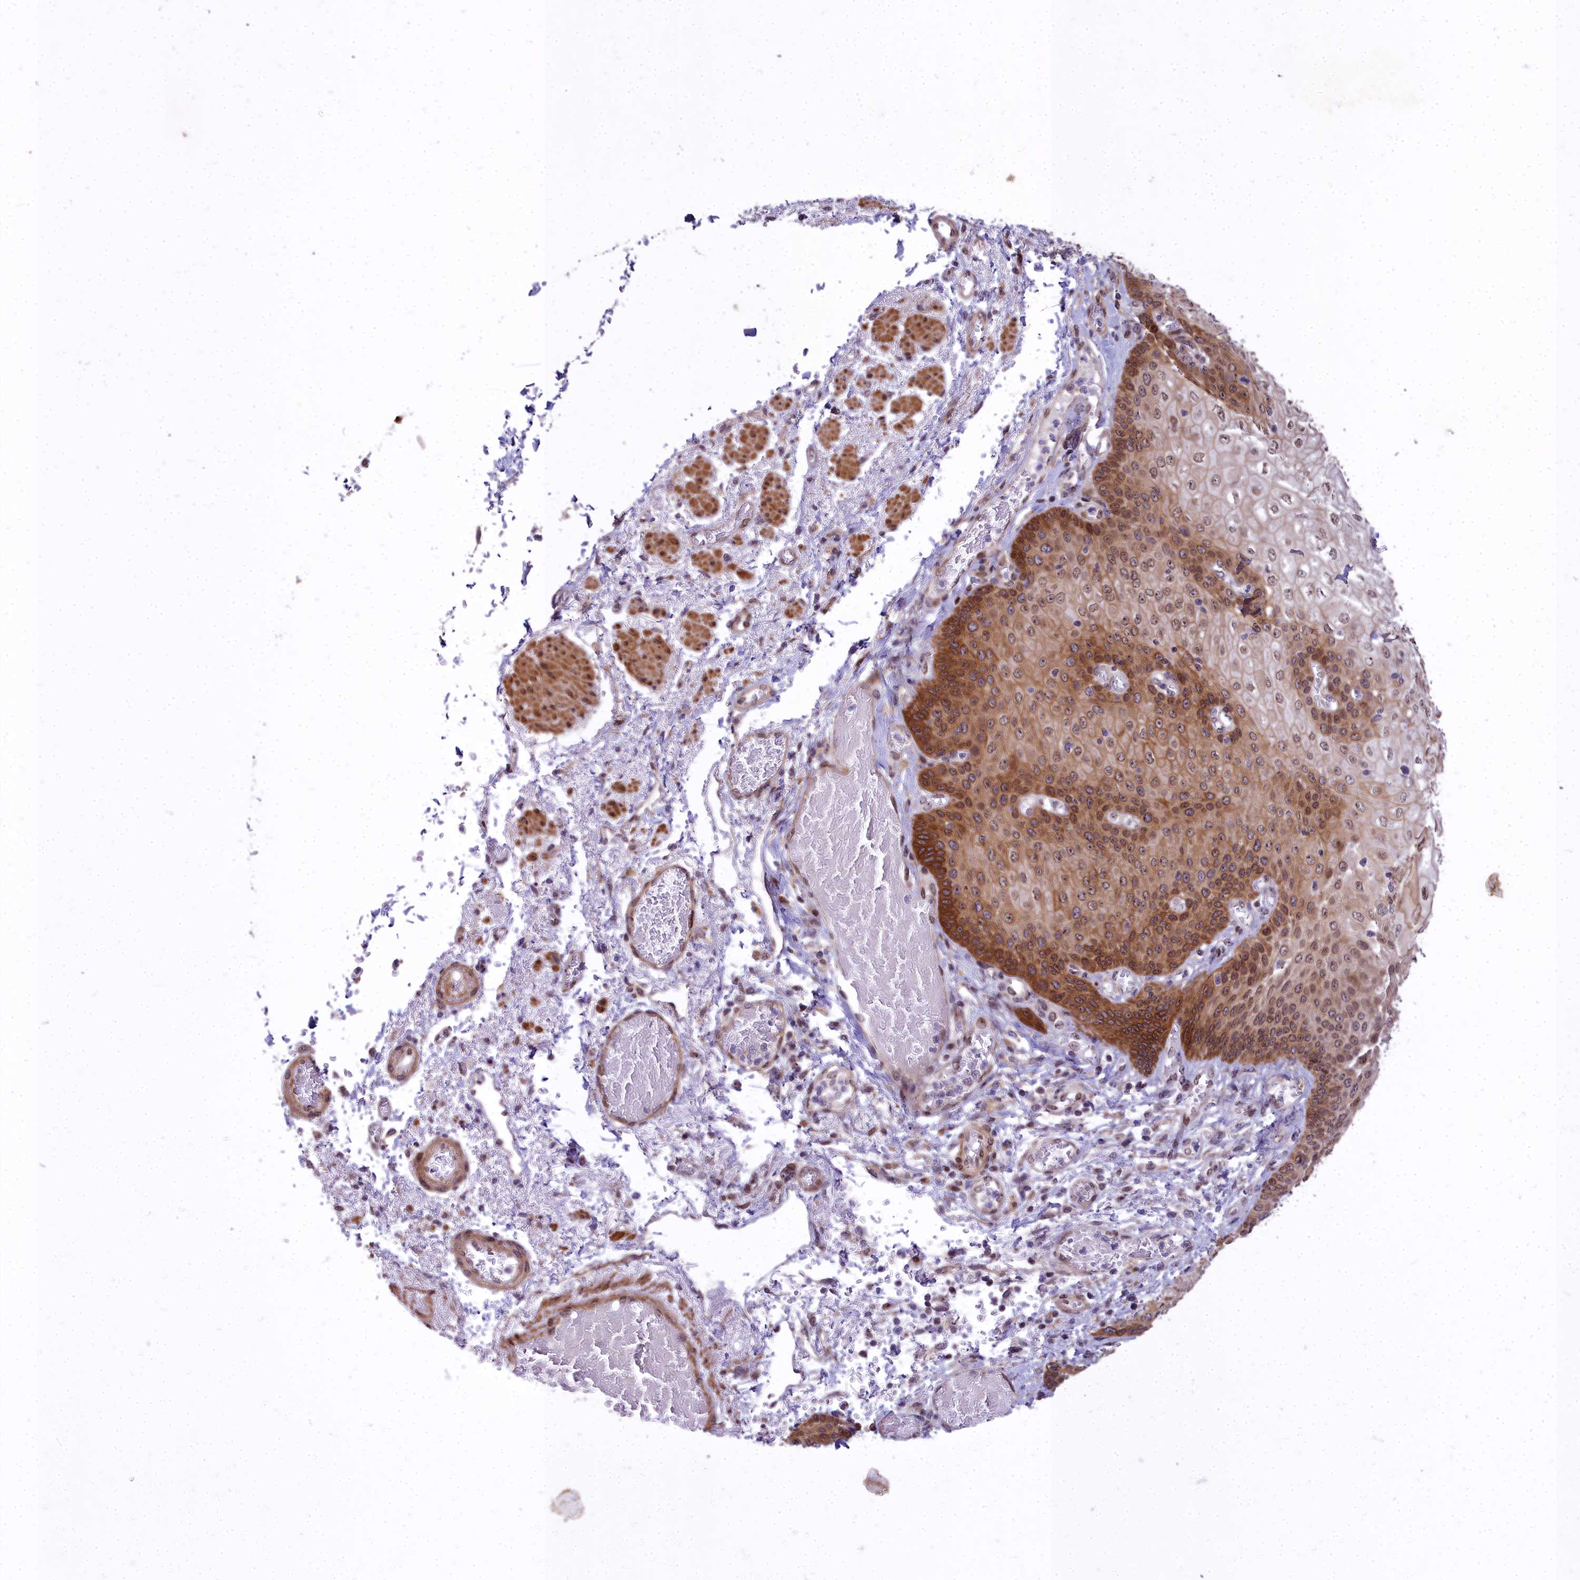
{"staining": {"intensity": "moderate", "quantity": ">75%", "location": "cytoplasmic/membranous,nuclear"}, "tissue": "esophagus", "cell_type": "Squamous epithelial cells", "image_type": "normal", "snomed": [{"axis": "morphology", "description": "Normal tissue, NOS"}, {"axis": "topography", "description": "Esophagus"}], "caption": "Squamous epithelial cells reveal medium levels of moderate cytoplasmic/membranous,nuclear expression in about >75% of cells in normal esophagus. The protein is stained brown, and the nuclei are stained in blue (DAB IHC with brightfield microscopy, high magnification).", "gene": "ABCB8", "patient": {"sex": "male", "age": 81}}